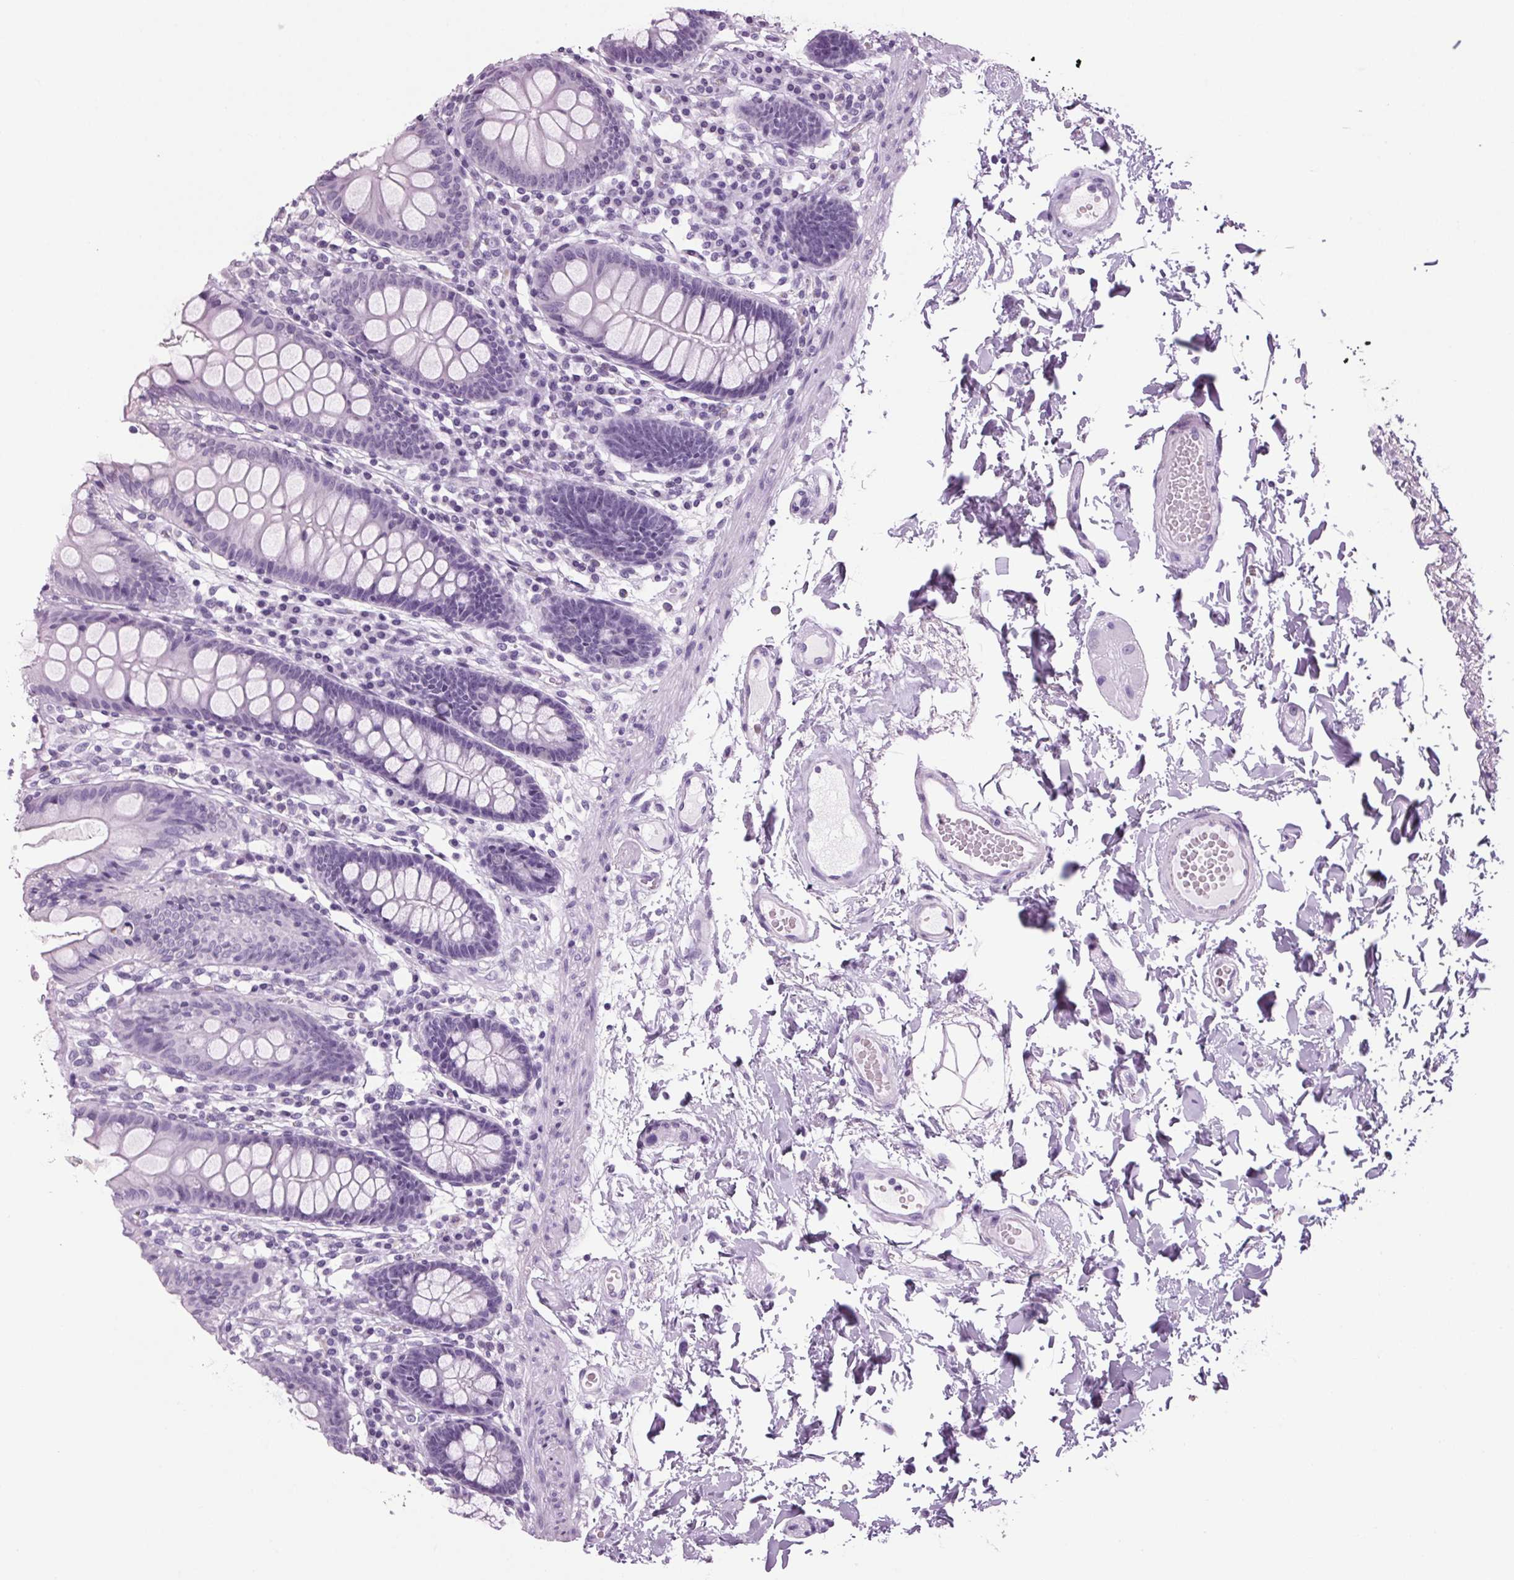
{"staining": {"intensity": "negative", "quantity": "none", "location": "none"}, "tissue": "colon", "cell_type": "Endothelial cells", "image_type": "normal", "snomed": [{"axis": "morphology", "description": "Normal tissue, NOS"}, {"axis": "topography", "description": "Colon"}], "caption": "Photomicrograph shows no protein staining in endothelial cells of unremarkable colon. (Stains: DAB (3,3'-diaminobenzidine) IHC with hematoxylin counter stain, Microscopy: brightfield microscopy at high magnification).", "gene": "PPP1R1A", "patient": {"sex": "male", "age": 84}}